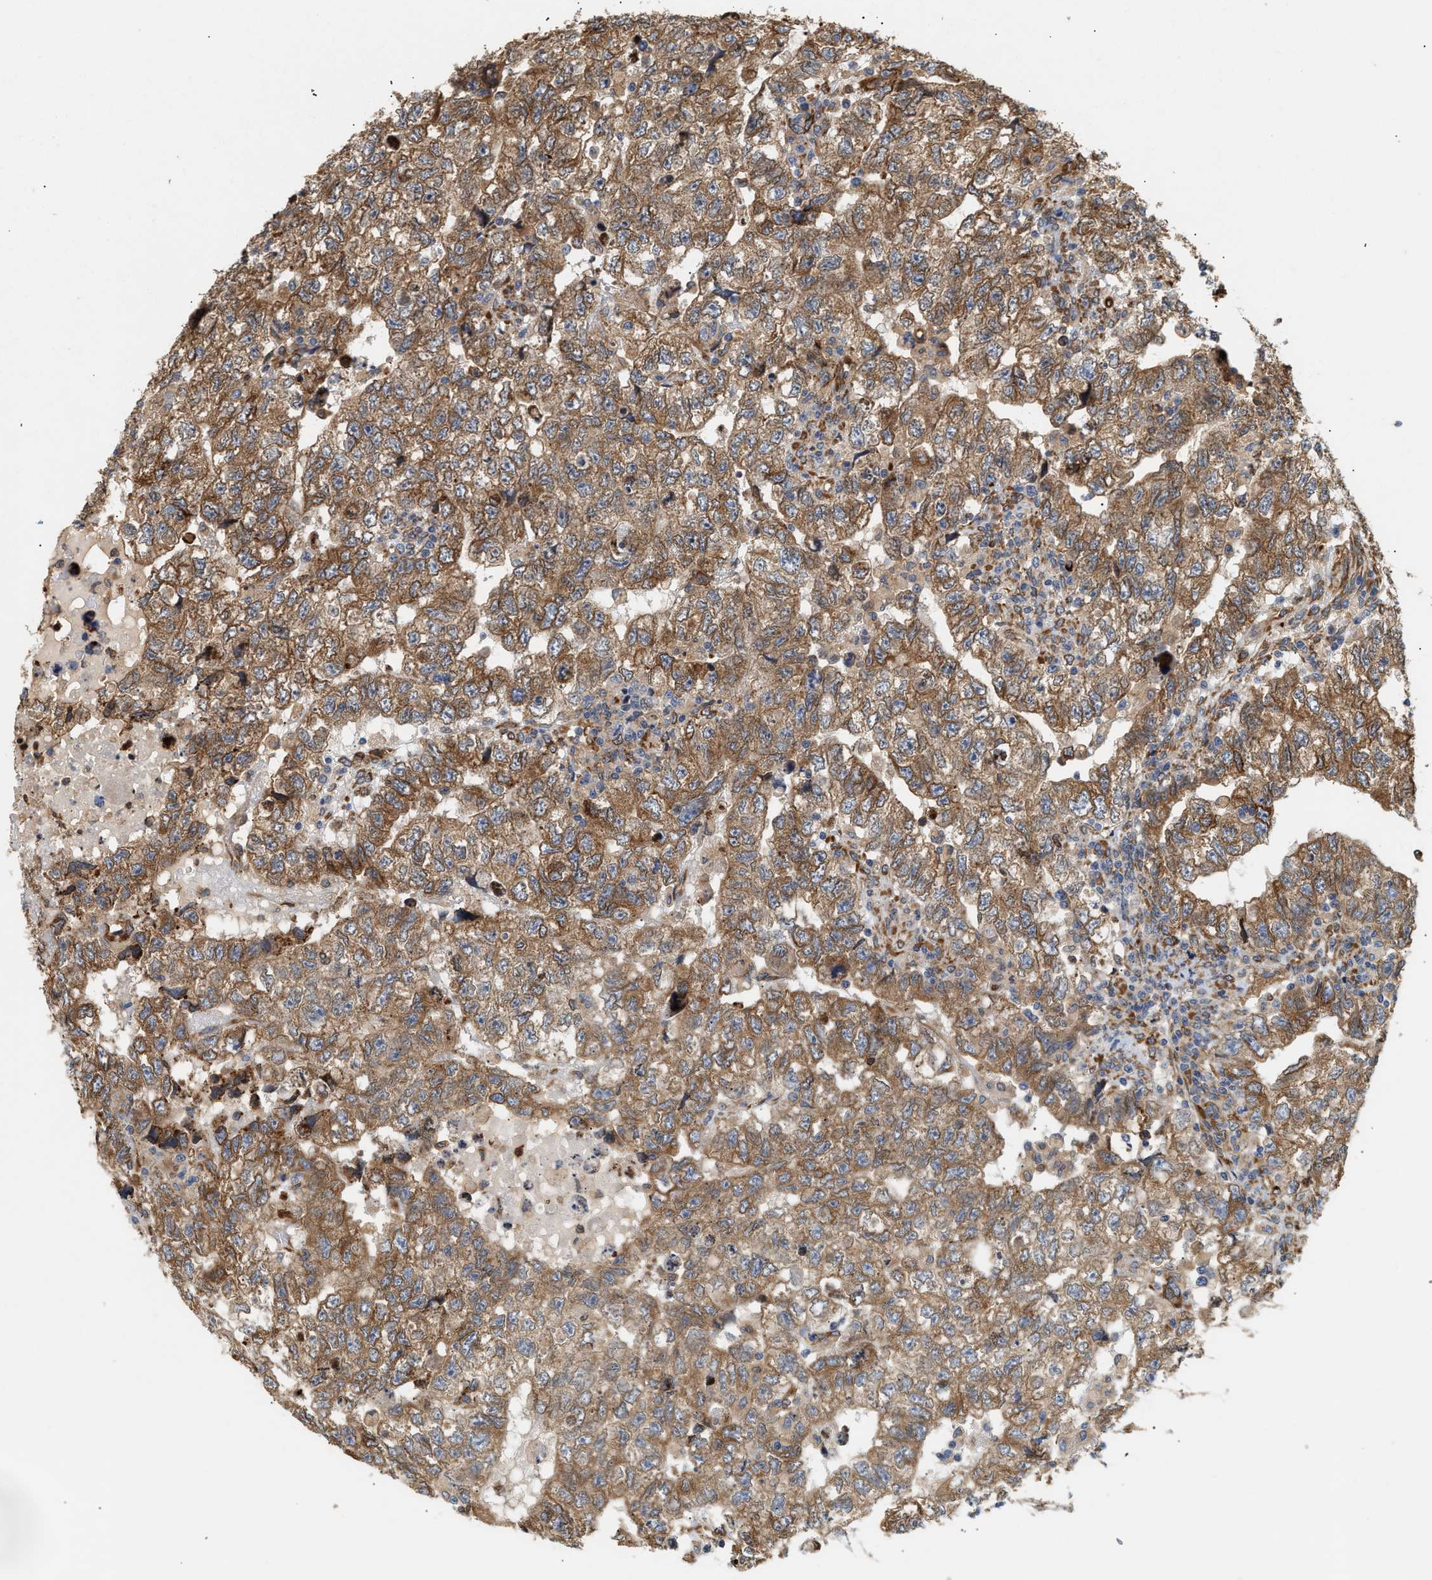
{"staining": {"intensity": "moderate", "quantity": ">75%", "location": "cytoplasmic/membranous"}, "tissue": "testis cancer", "cell_type": "Tumor cells", "image_type": "cancer", "snomed": [{"axis": "morphology", "description": "Carcinoma, Embryonal, NOS"}, {"axis": "topography", "description": "Testis"}], "caption": "Immunohistochemical staining of human testis cancer (embryonal carcinoma) shows moderate cytoplasmic/membranous protein positivity in approximately >75% of tumor cells.", "gene": "PLCD1", "patient": {"sex": "male", "age": 36}}